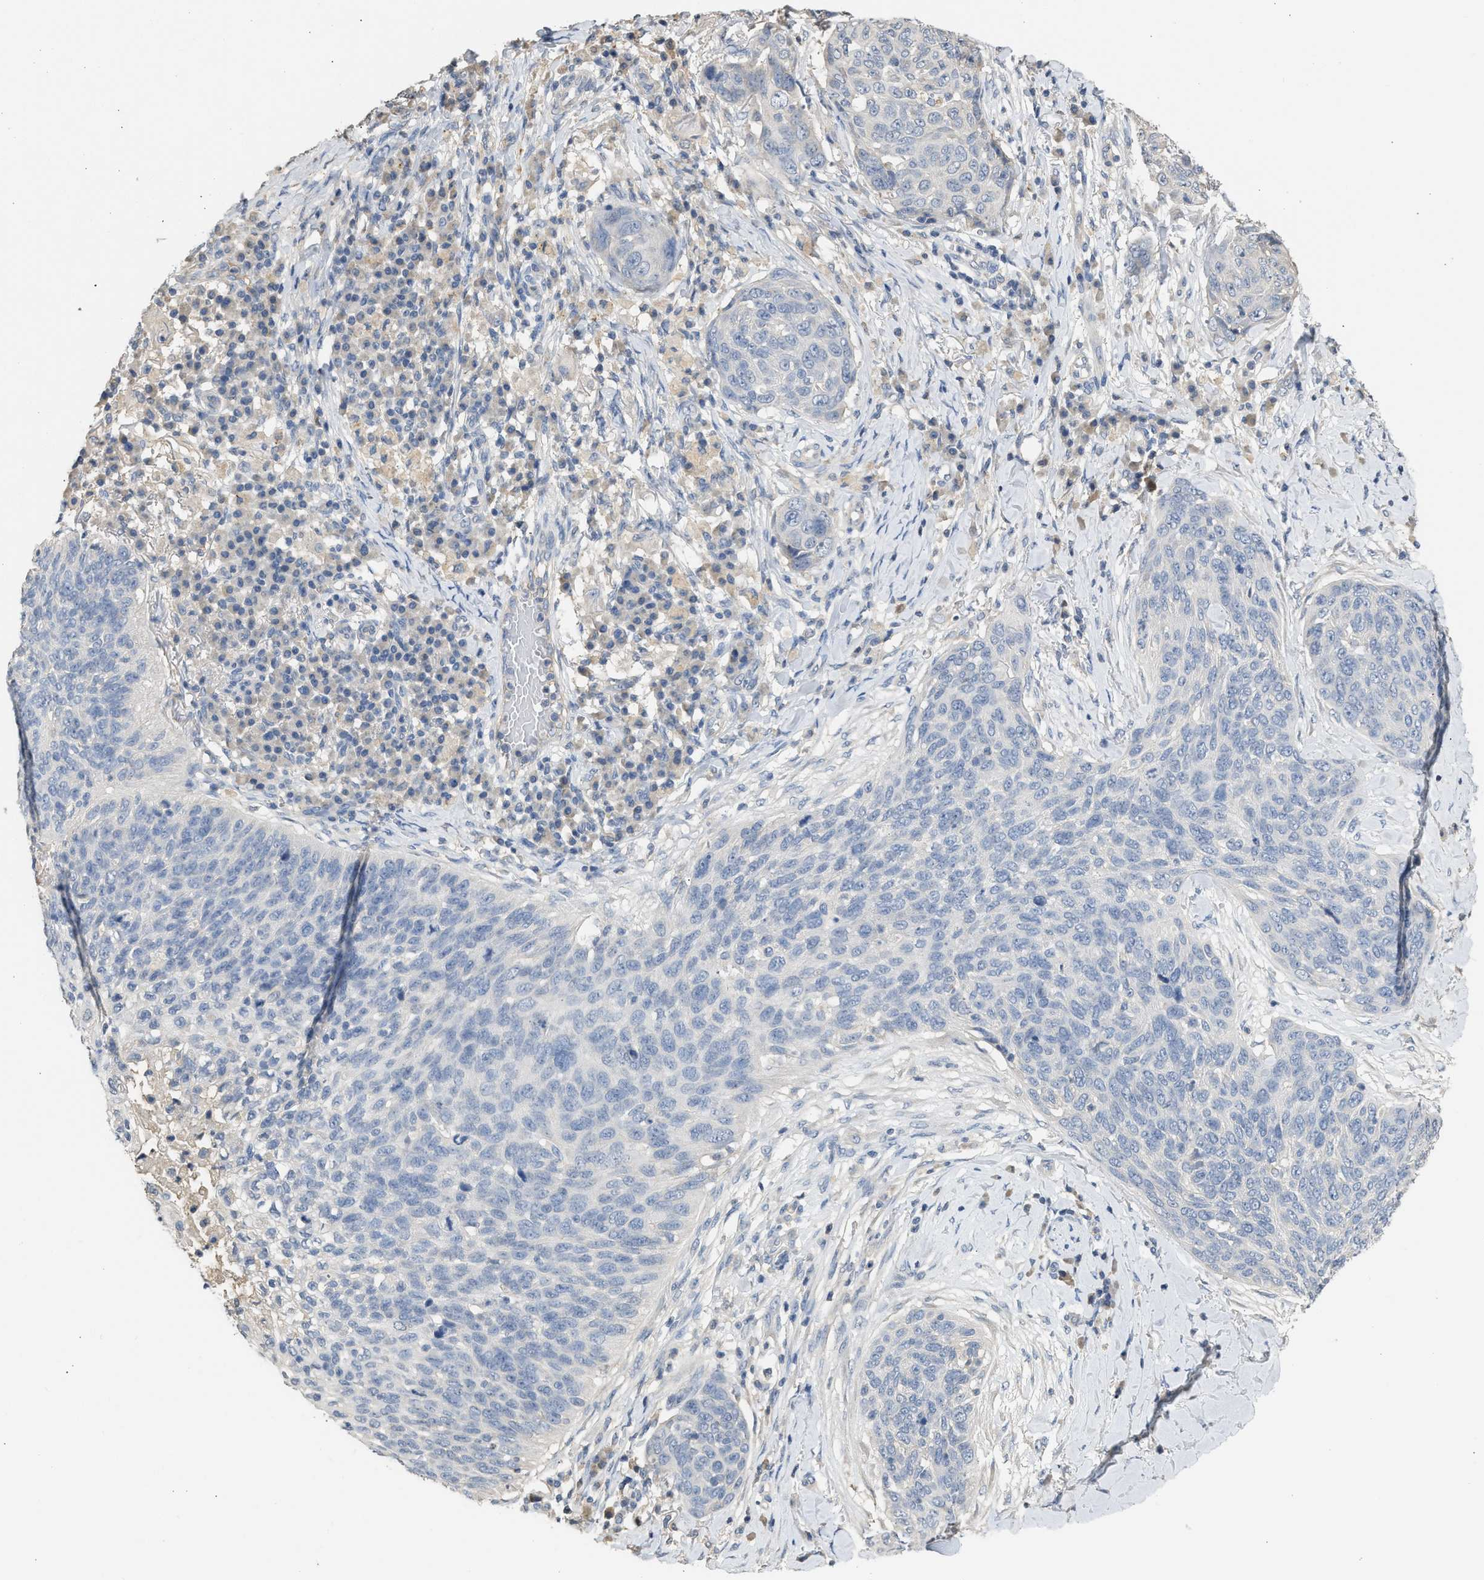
{"staining": {"intensity": "negative", "quantity": "none", "location": "none"}, "tissue": "skin cancer", "cell_type": "Tumor cells", "image_type": "cancer", "snomed": [{"axis": "morphology", "description": "Squamous cell carcinoma in situ, NOS"}, {"axis": "morphology", "description": "Squamous cell carcinoma, NOS"}, {"axis": "topography", "description": "Skin"}], "caption": "Squamous cell carcinoma (skin) was stained to show a protein in brown. There is no significant positivity in tumor cells.", "gene": "SULT2A1", "patient": {"sex": "male", "age": 93}}